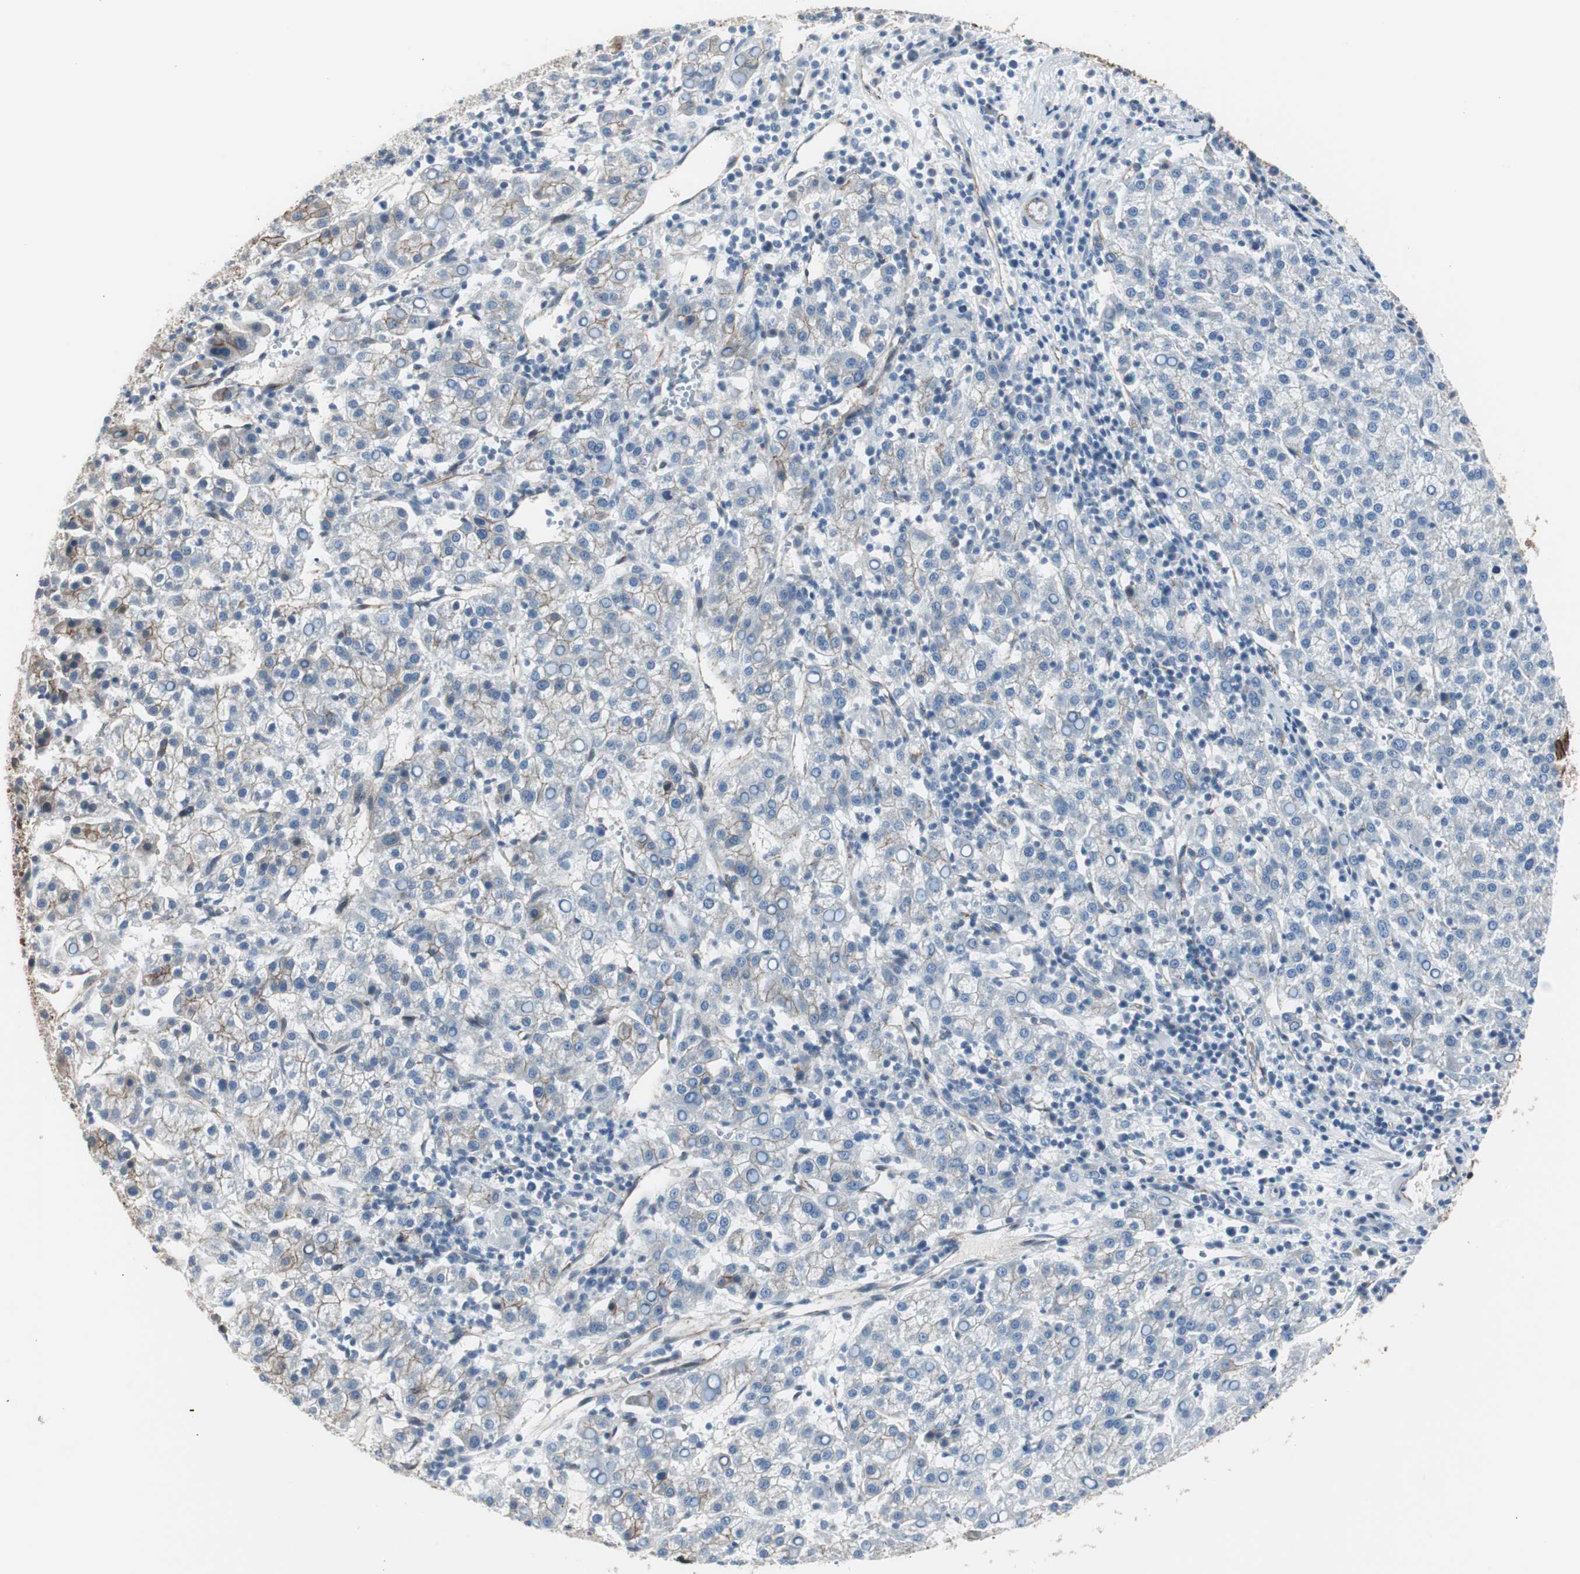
{"staining": {"intensity": "moderate", "quantity": "<25%", "location": "cytoplasmic/membranous"}, "tissue": "liver cancer", "cell_type": "Tumor cells", "image_type": "cancer", "snomed": [{"axis": "morphology", "description": "Carcinoma, Hepatocellular, NOS"}, {"axis": "topography", "description": "Liver"}], "caption": "A low amount of moderate cytoplasmic/membranous positivity is present in about <25% of tumor cells in liver hepatocellular carcinoma tissue.", "gene": "STXBP4", "patient": {"sex": "female", "age": 58}}